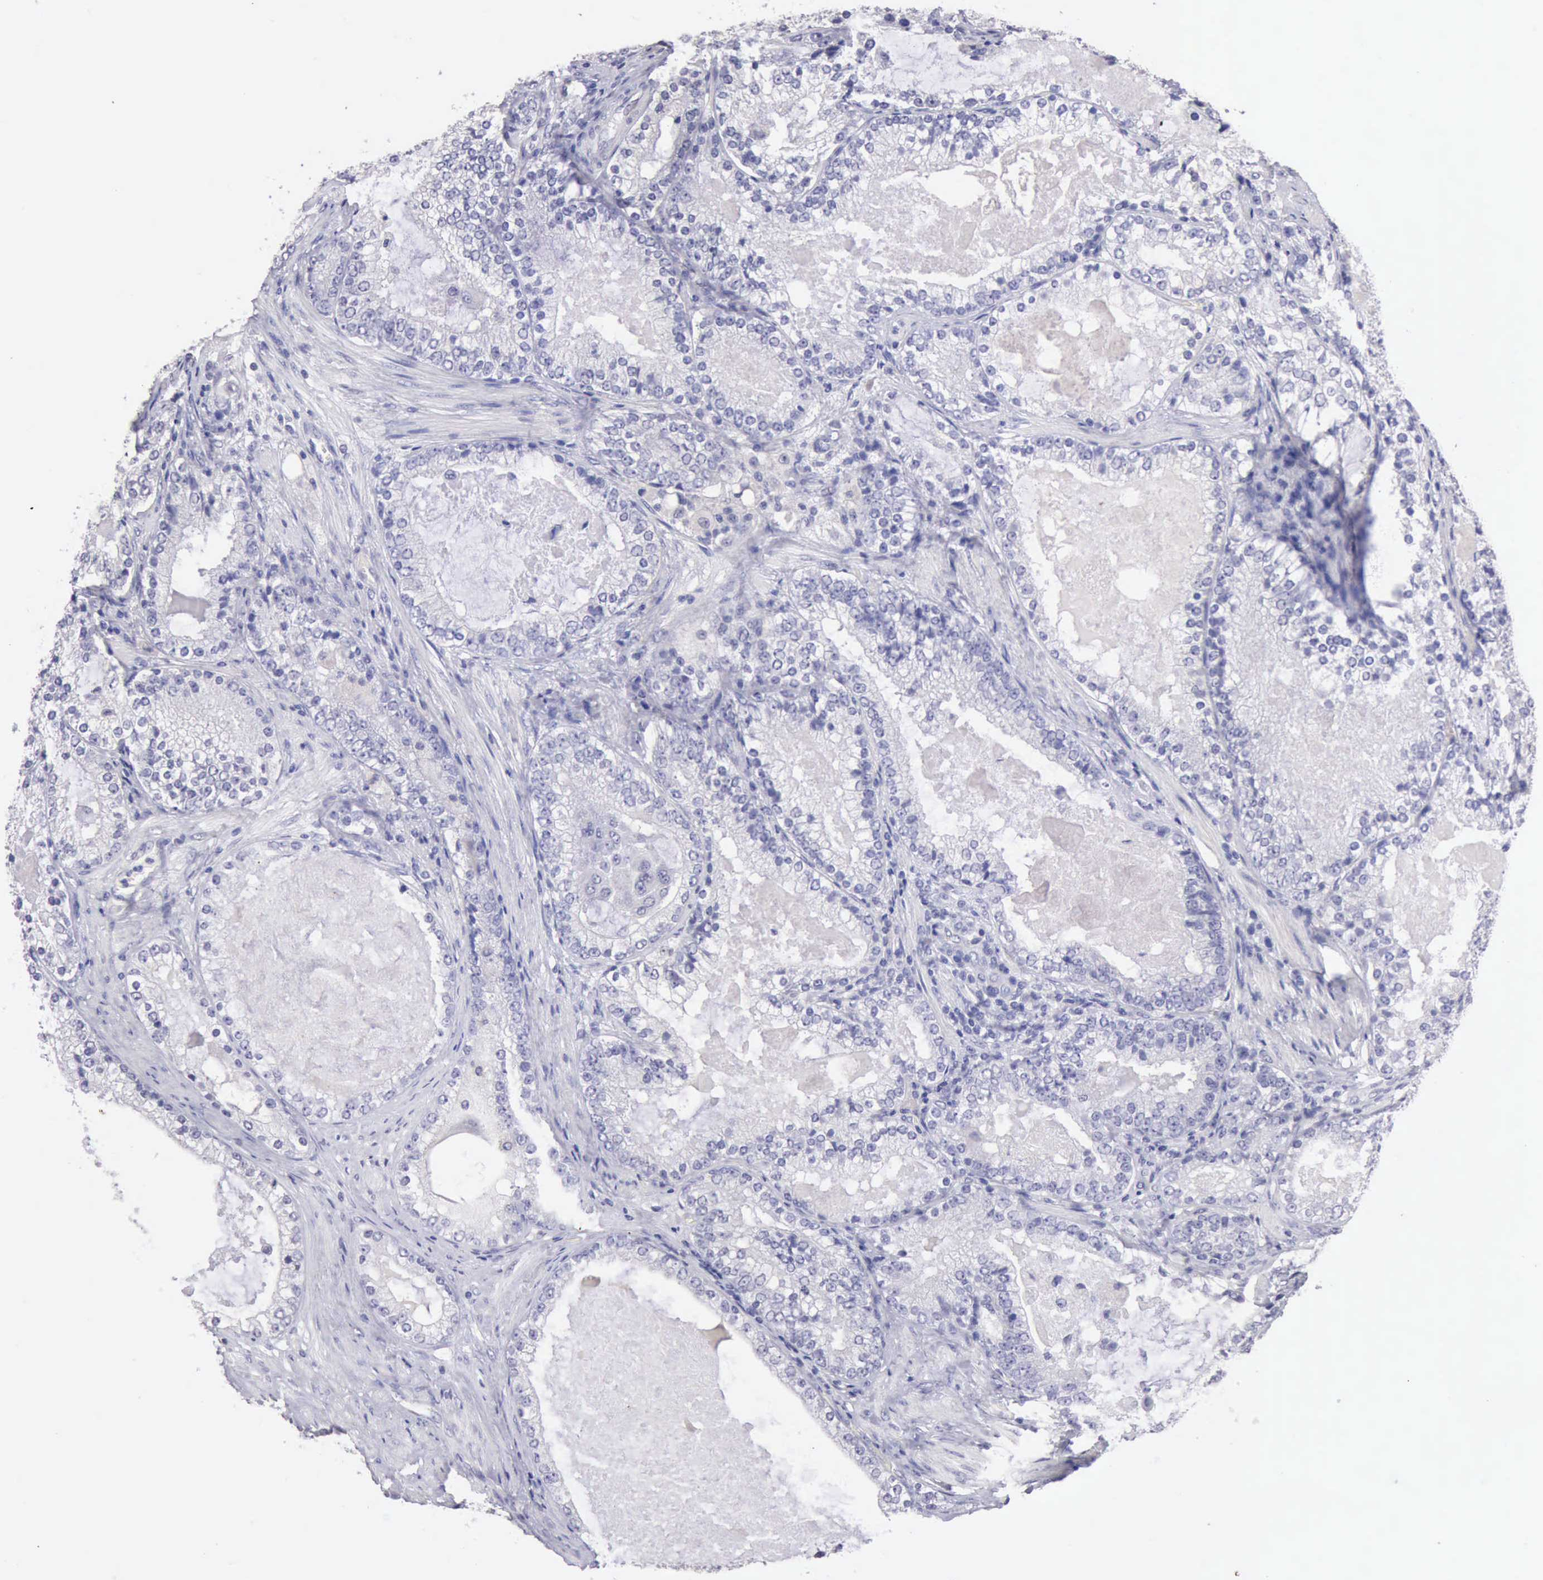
{"staining": {"intensity": "negative", "quantity": "none", "location": "none"}, "tissue": "prostate cancer", "cell_type": "Tumor cells", "image_type": "cancer", "snomed": [{"axis": "morphology", "description": "Adenocarcinoma, High grade"}, {"axis": "topography", "description": "Prostate"}], "caption": "This is a image of IHC staining of prostate high-grade adenocarcinoma, which shows no staining in tumor cells.", "gene": "KCND1", "patient": {"sex": "male", "age": 63}}